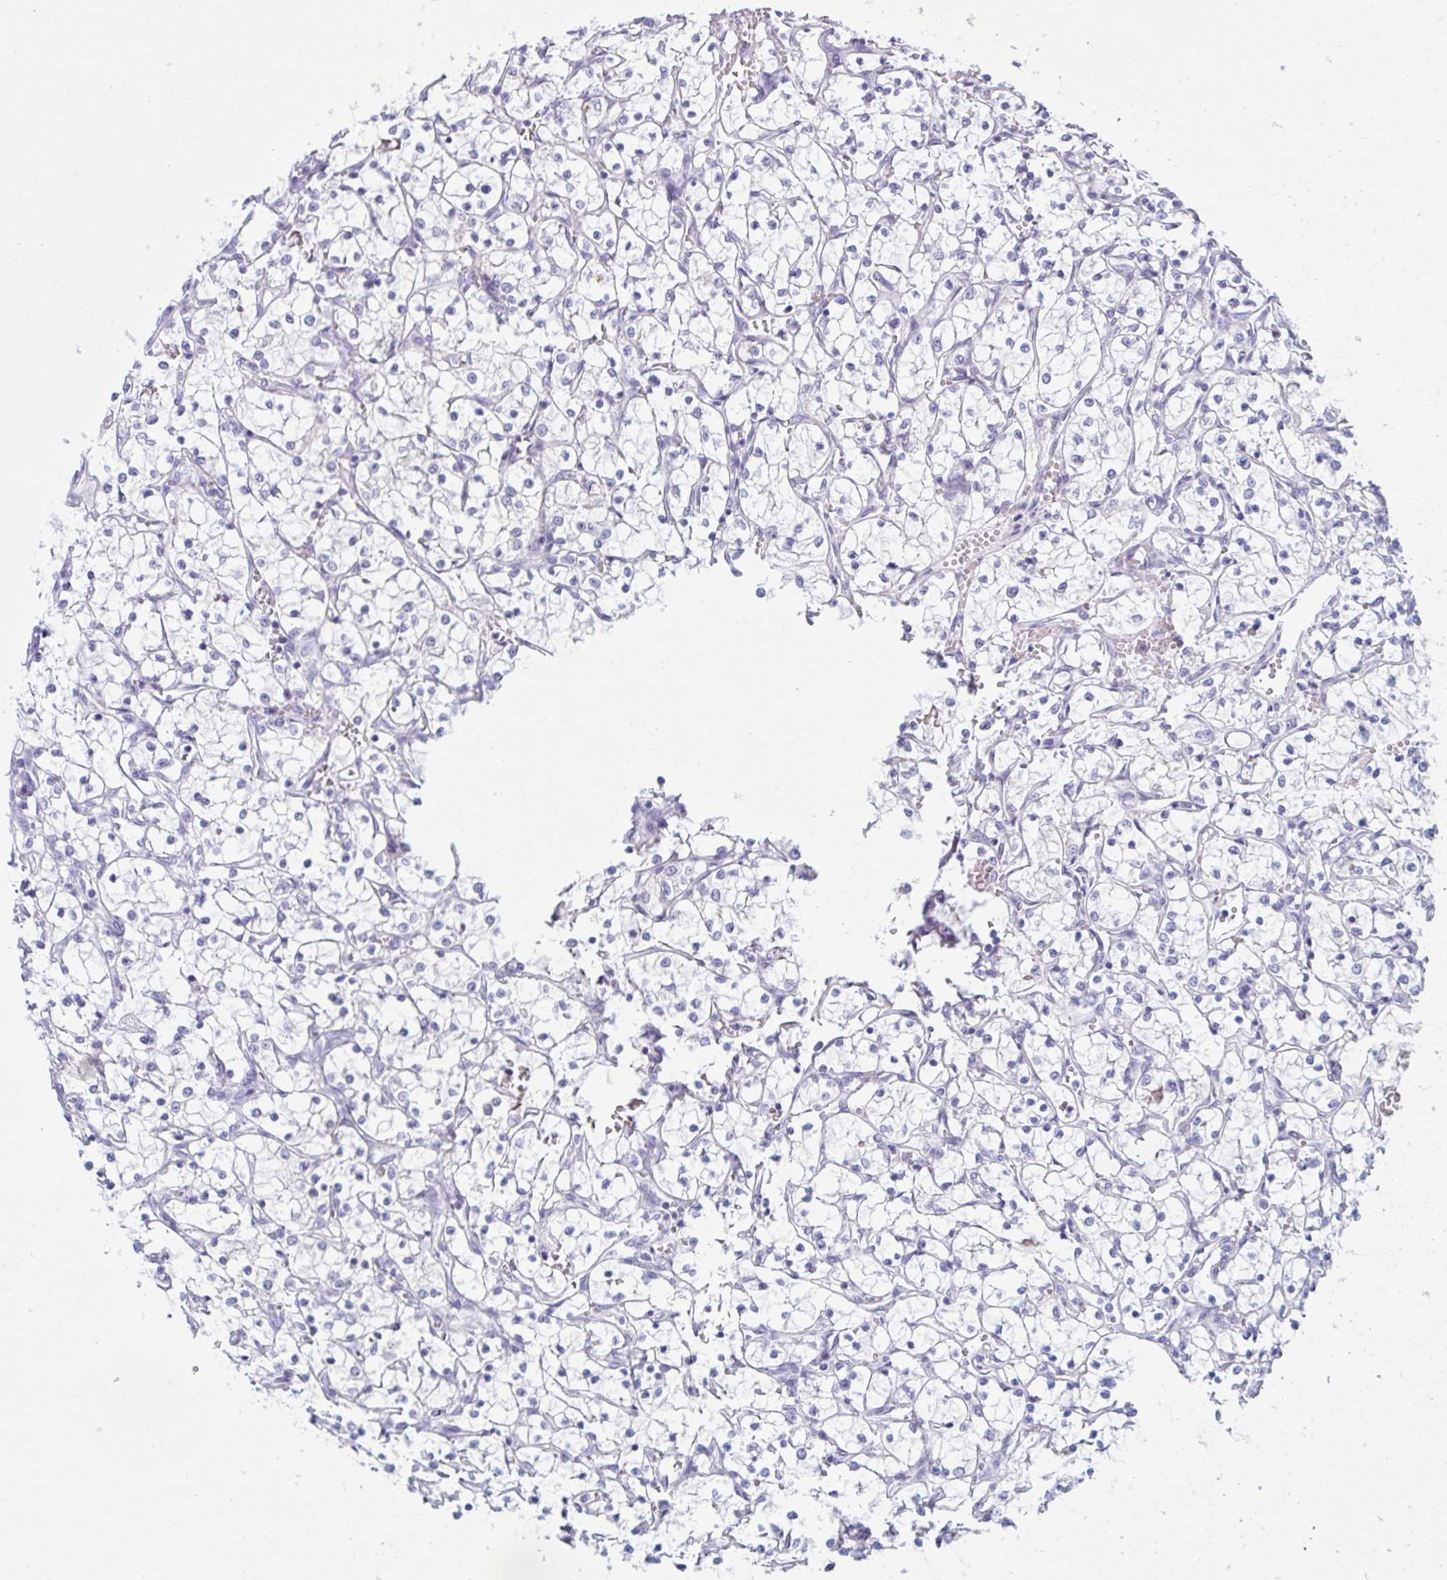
{"staining": {"intensity": "negative", "quantity": "none", "location": "none"}, "tissue": "renal cancer", "cell_type": "Tumor cells", "image_type": "cancer", "snomed": [{"axis": "morphology", "description": "Adenocarcinoma, NOS"}, {"axis": "topography", "description": "Kidney"}], "caption": "Tumor cells show no significant protein positivity in adenocarcinoma (renal). (DAB (3,3'-diaminobenzidine) IHC, high magnification).", "gene": "BBS1", "patient": {"sex": "female", "age": 69}}